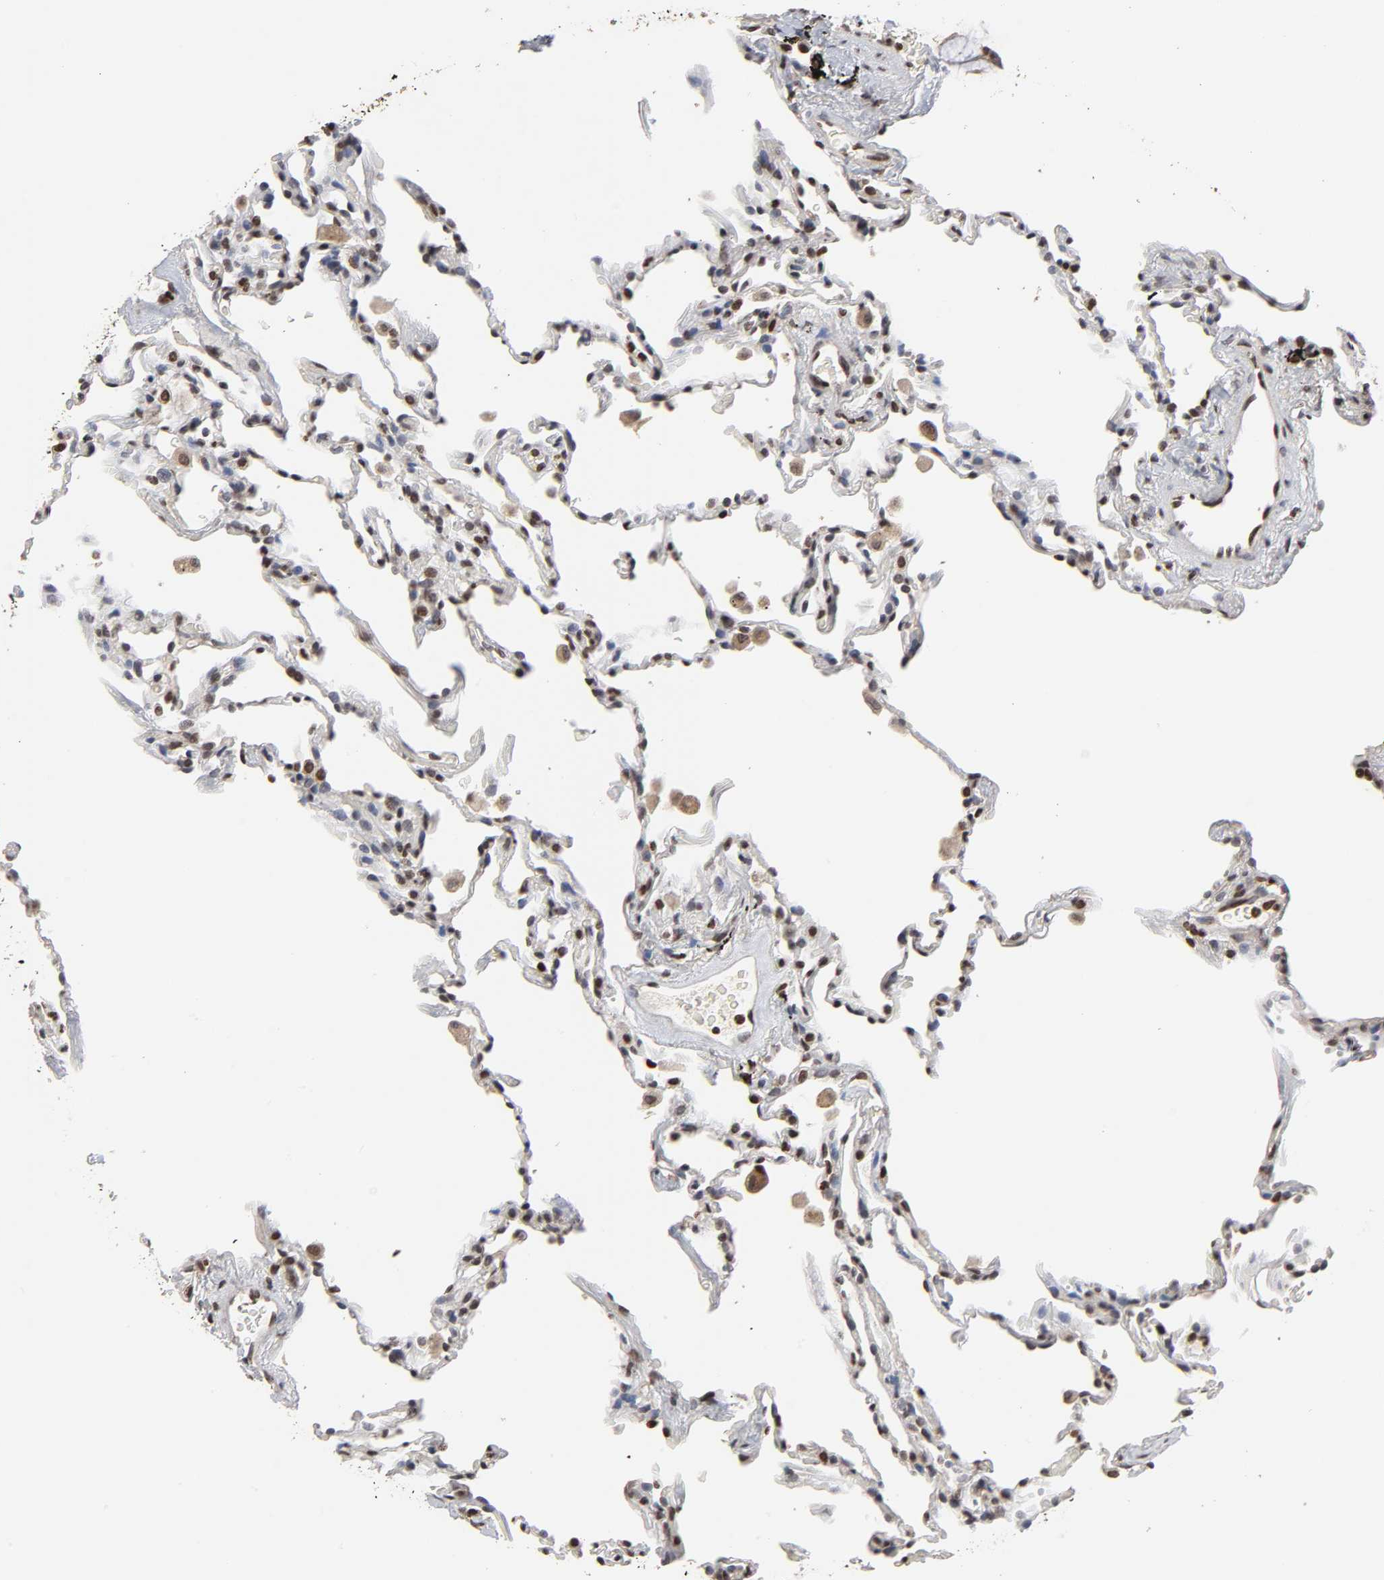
{"staining": {"intensity": "moderate", "quantity": ">75%", "location": "nuclear"}, "tissue": "lung", "cell_type": "Alveolar cells", "image_type": "normal", "snomed": [{"axis": "morphology", "description": "Normal tissue, NOS"}, {"axis": "morphology", "description": "Soft tissue tumor metastatic"}, {"axis": "topography", "description": "Lung"}], "caption": "Unremarkable lung demonstrates moderate nuclear positivity in approximately >75% of alveolar cells, visualized by immunohistochemistry.", "gene": "ZNF473", "patient": {"sex": "male", "age": 59}}